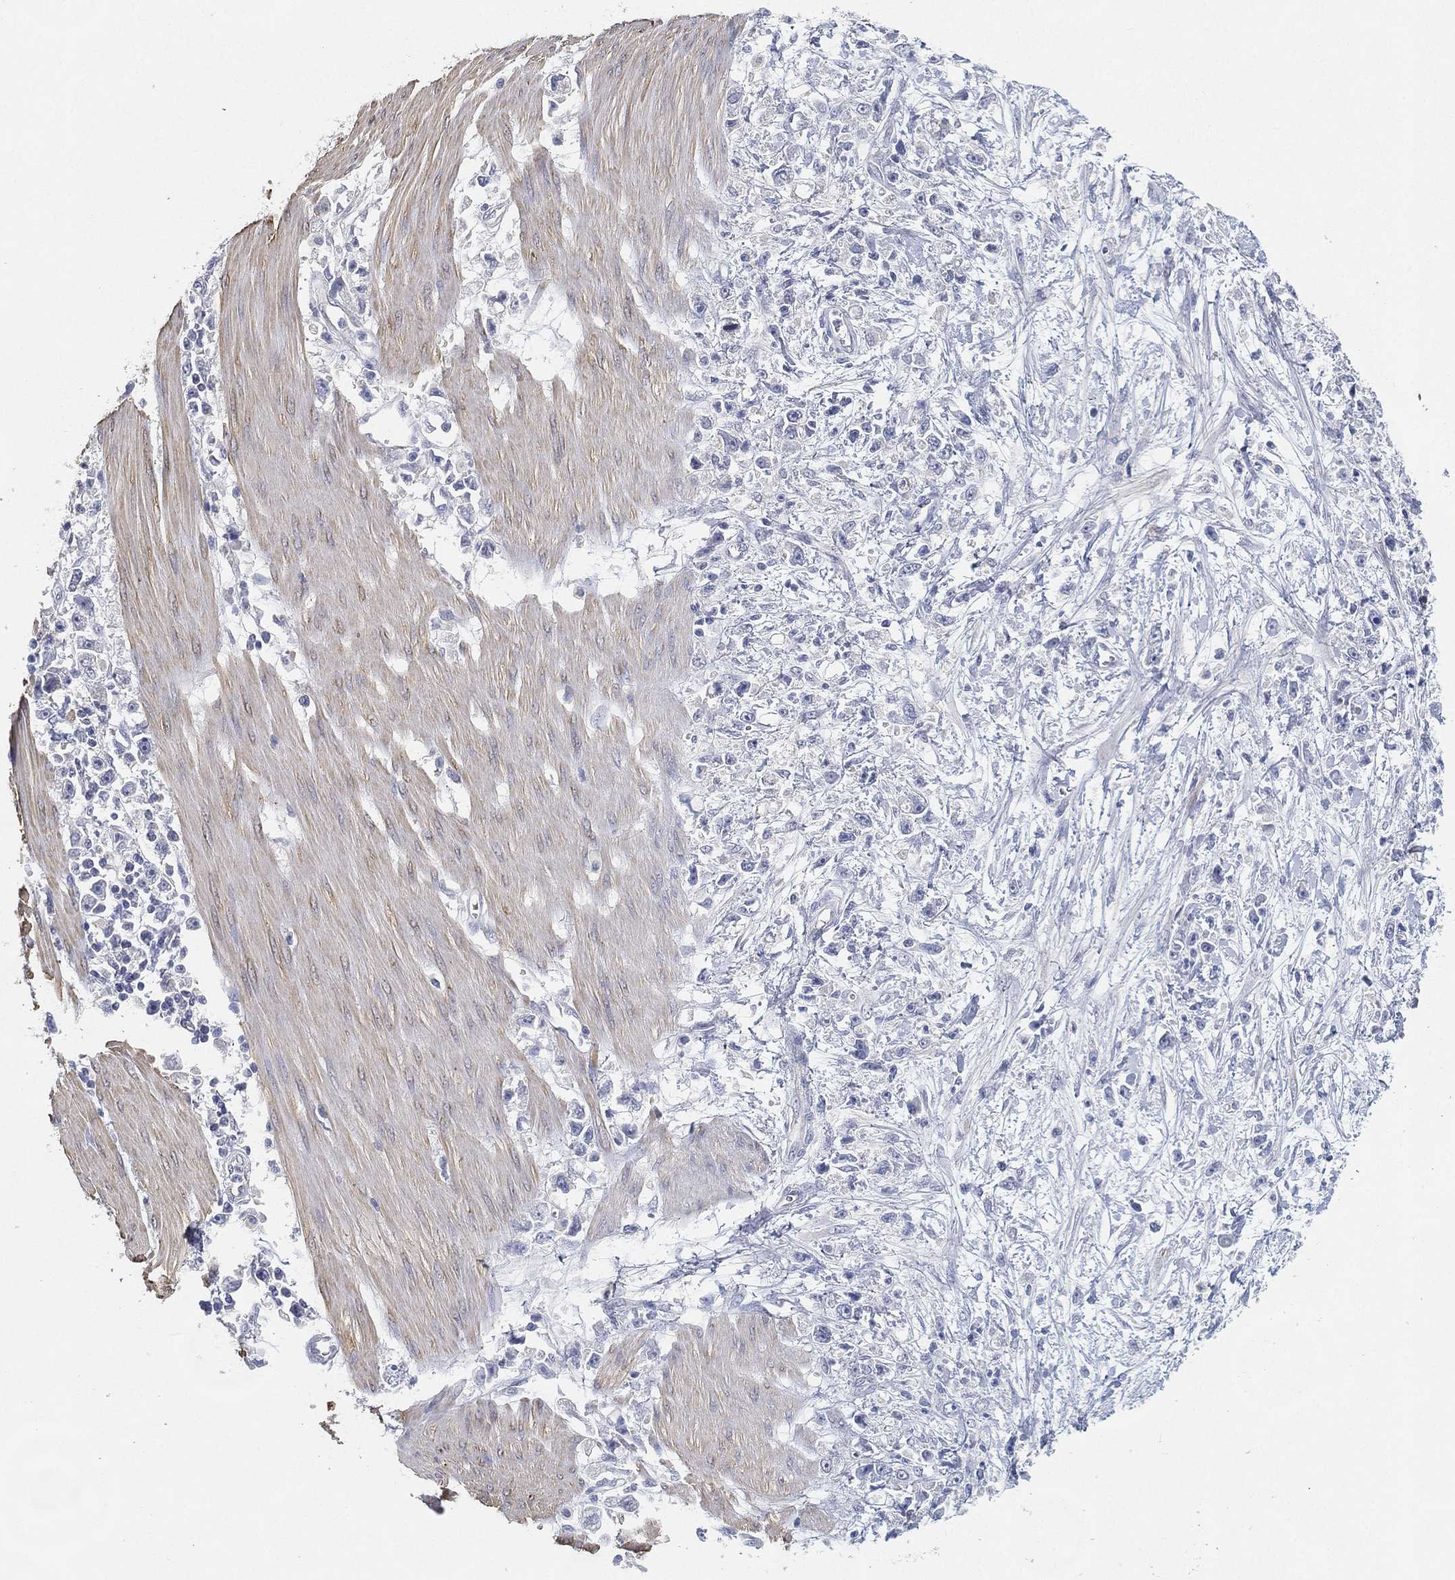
{"staining": {"intensity": "negative", "quantity": "none", "location": "none"}, "tissue": "stomach cancer", "cell_type": "Tumor cells", "image_type": "cancer", "snomed": [{"axis": "morphology", "description": "Adenocarcinoma, NOS"}, {"axis": "topography", "description": "Stomach"}], "caption": "Tumor cells show no significant protein staining in stomach cancer (adenocarcinoma). The staining was performed using DAB (3,3'-diaminobenzidine) to visualize the protein expression in brown, while the nuclei were stained in blue with hematoxylin (Magnification: 20x).", "gene": "FAM187B", "patient": {"sex": "female", "age": 59}}